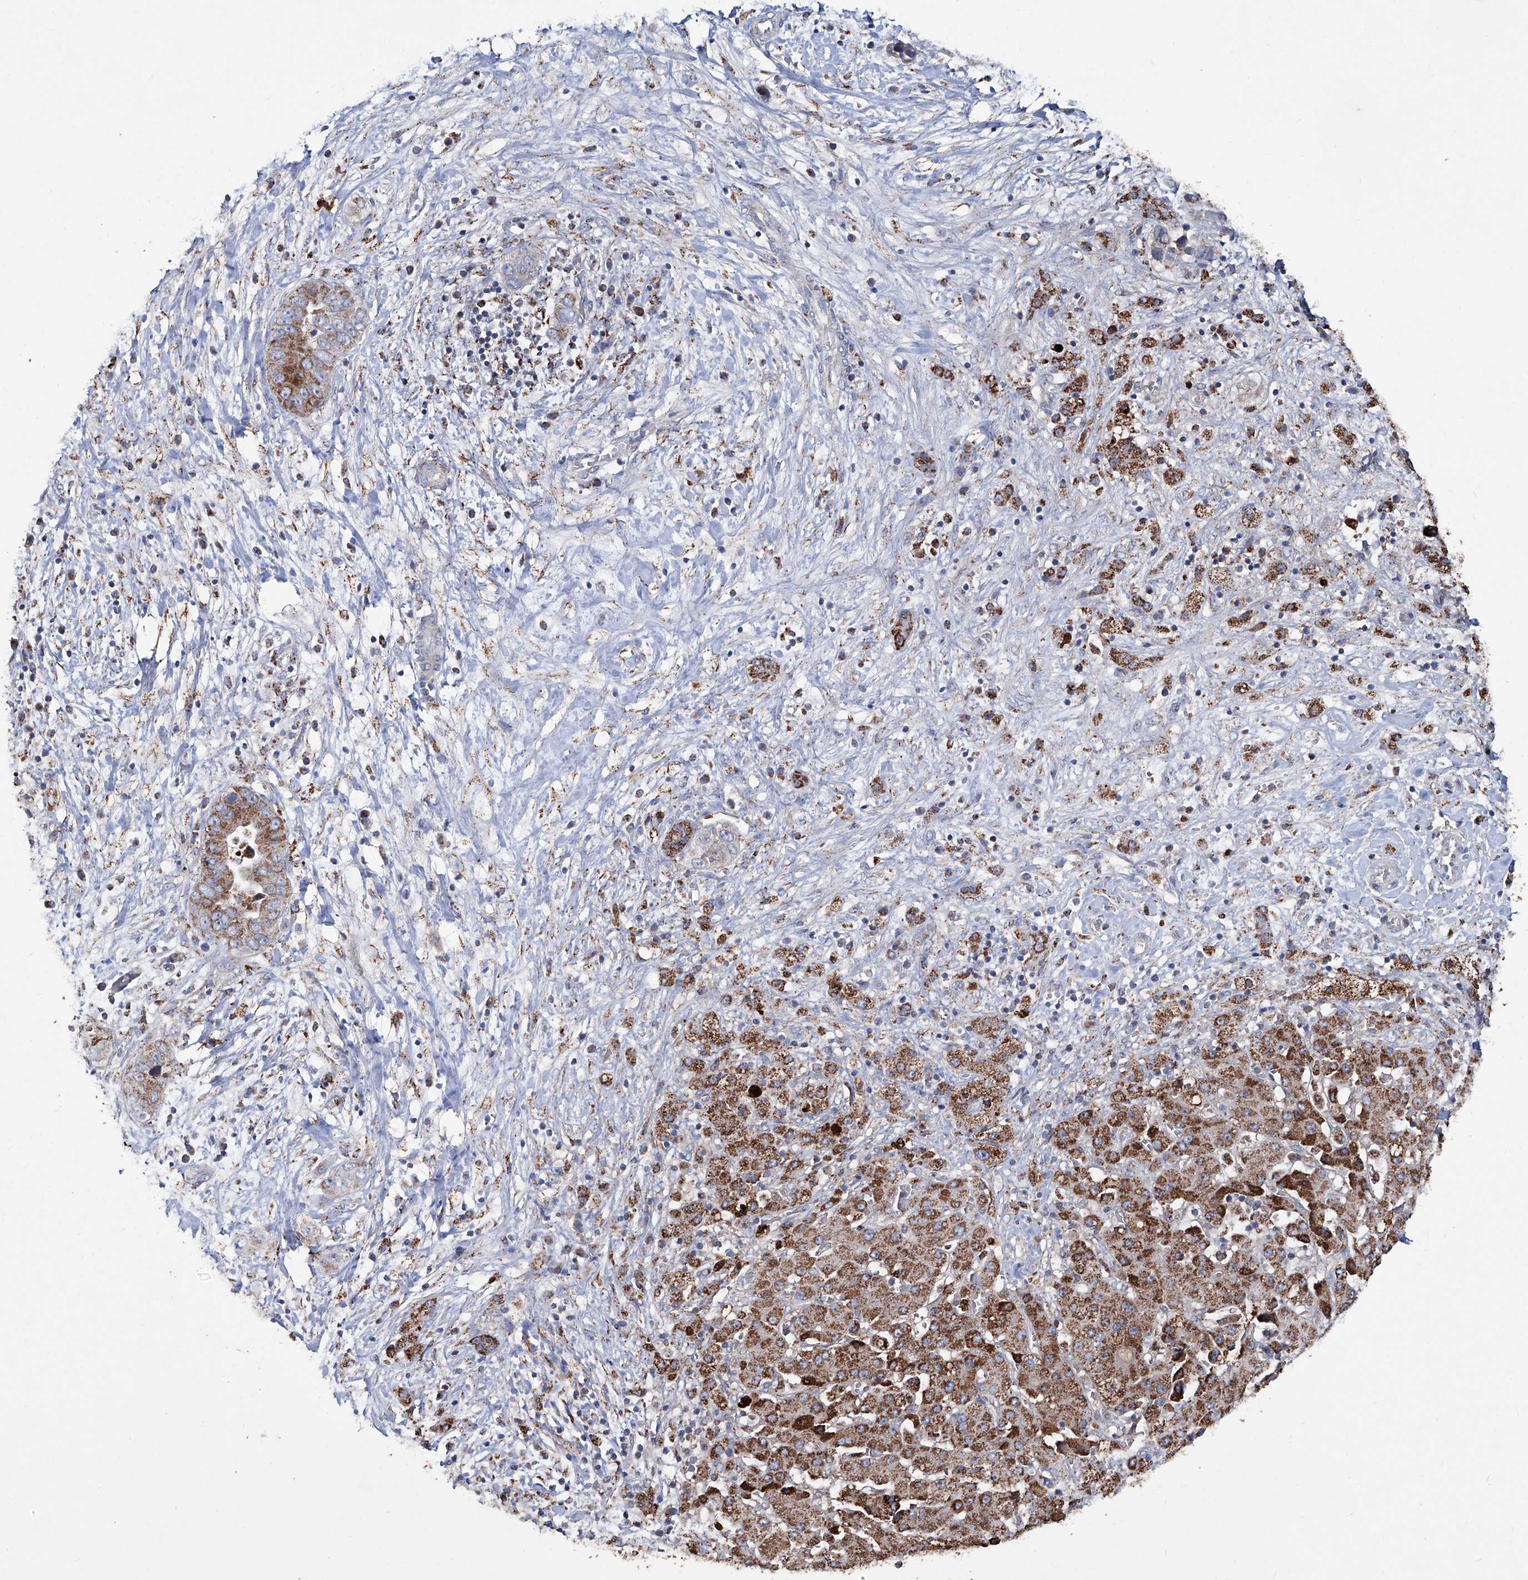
{"staining": {"intensity": "moderate", "quantity": "25%-75%", "location": "cytoplasmic/membranous"}, "tissue": "liver cancer", "cell_type": "Tumor cells", "image_type": "cancer", "snomed": [{"axis": "morphology", "description": "Cholangiocarcinoma"}, {"axis": "topography", "description": "Liver"}], "caption": "Protein staining by IHC demonstrates moderate cytoplasmic/membranous staining in about 25%-75% of tumor cells in liver cholangiocarcinoma.", "gene": "NHS", "patient": {"sex": "female", "age": 52}}